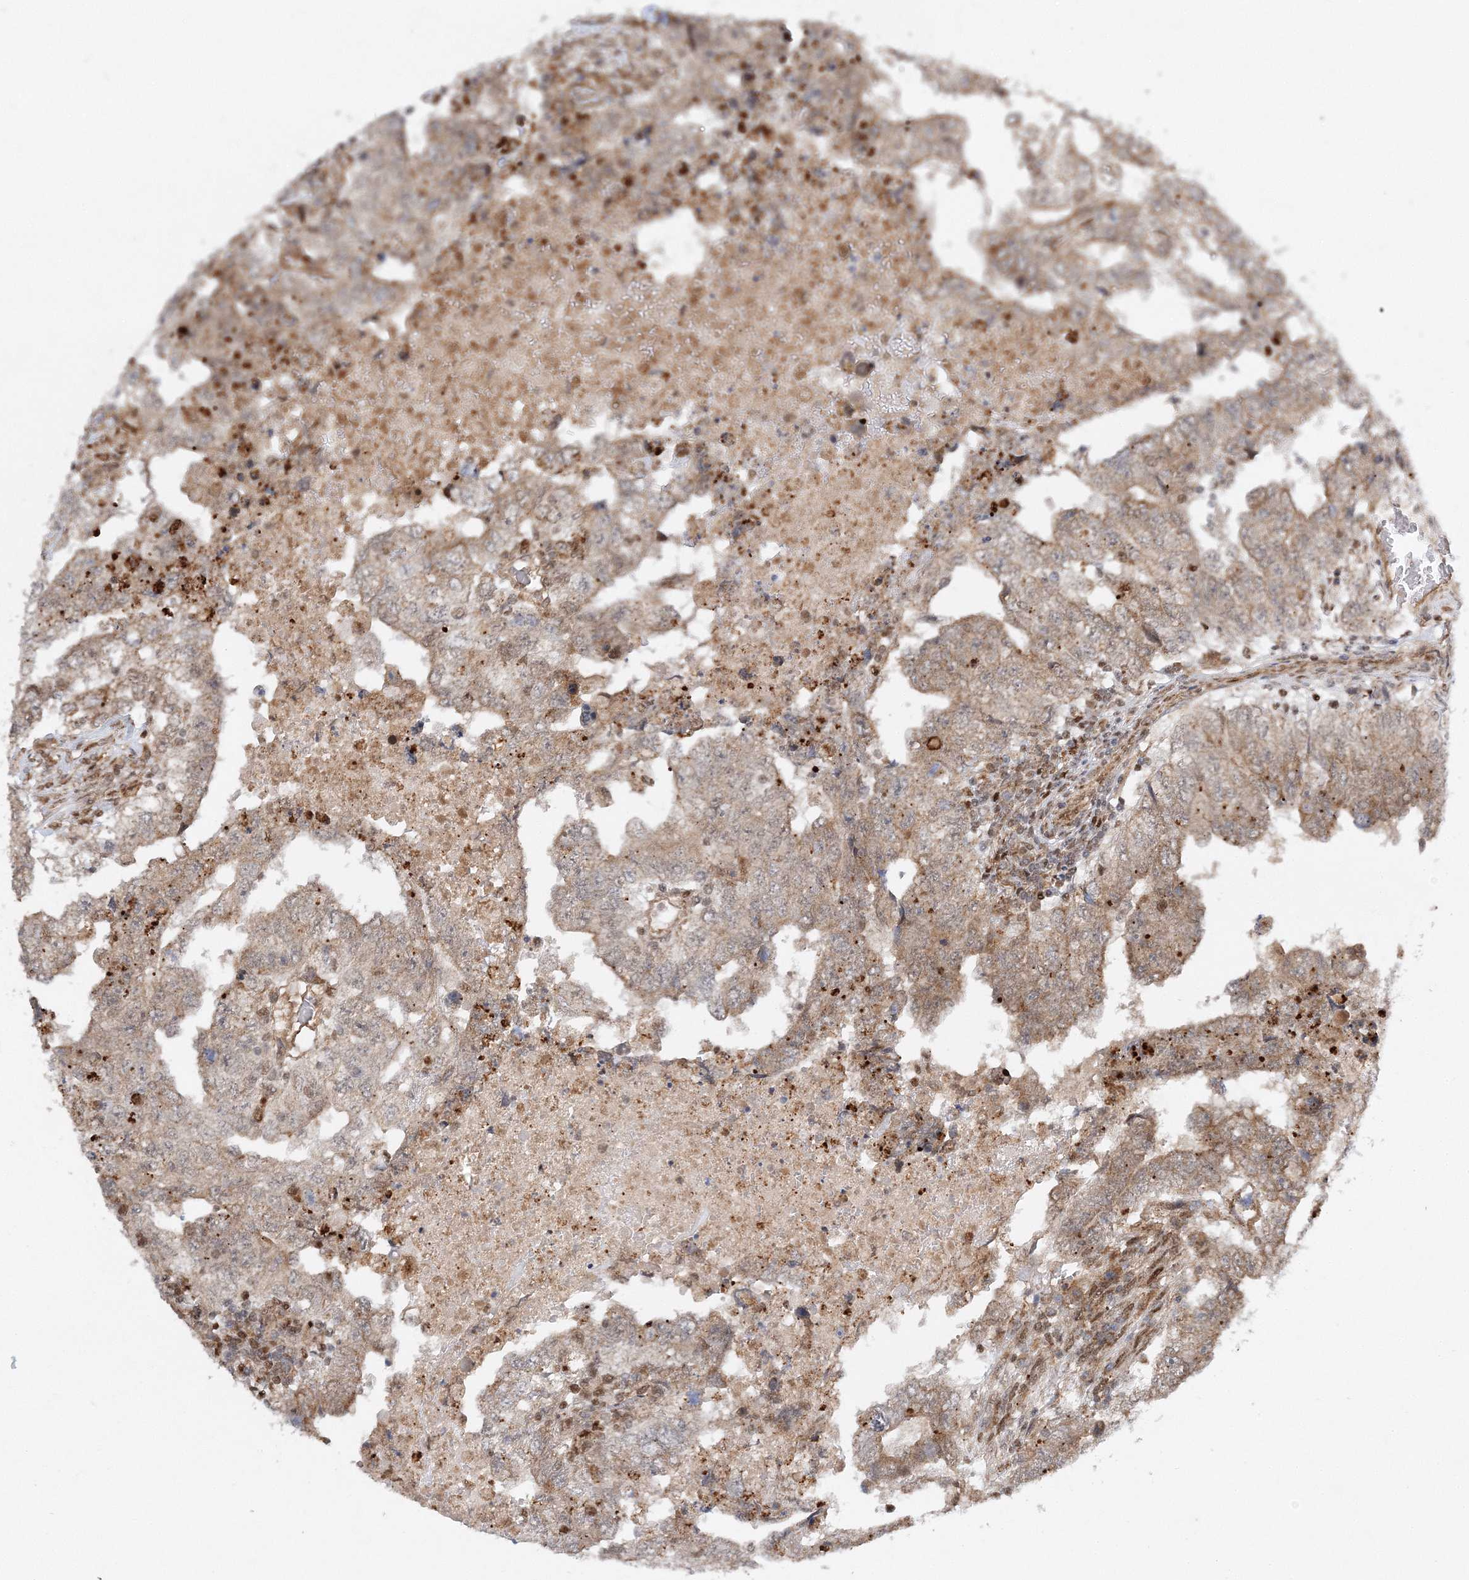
{"staining": {"intensity": "weak", "quantity": ">75%", "location": "cytoplasmic/membranous"}, "tissue": "testis cancer", "cell_type": "Tumor cells", "image_type": "cancer", "snomed": [{"axis": "morphology", "description": "Carcinoma, Embryonal, NOS"}, {"axis": "topography", "description": "Testis"}], "caption": "Embryonal carcinoma (testis) was stained to show a protein in brown. There is low levels of weak cytoplasmic/membranous staining in approximately >75% of tumor cells.", "gene": "RAB11FIP2", "patient": {"sex": "male", "age": 36}}